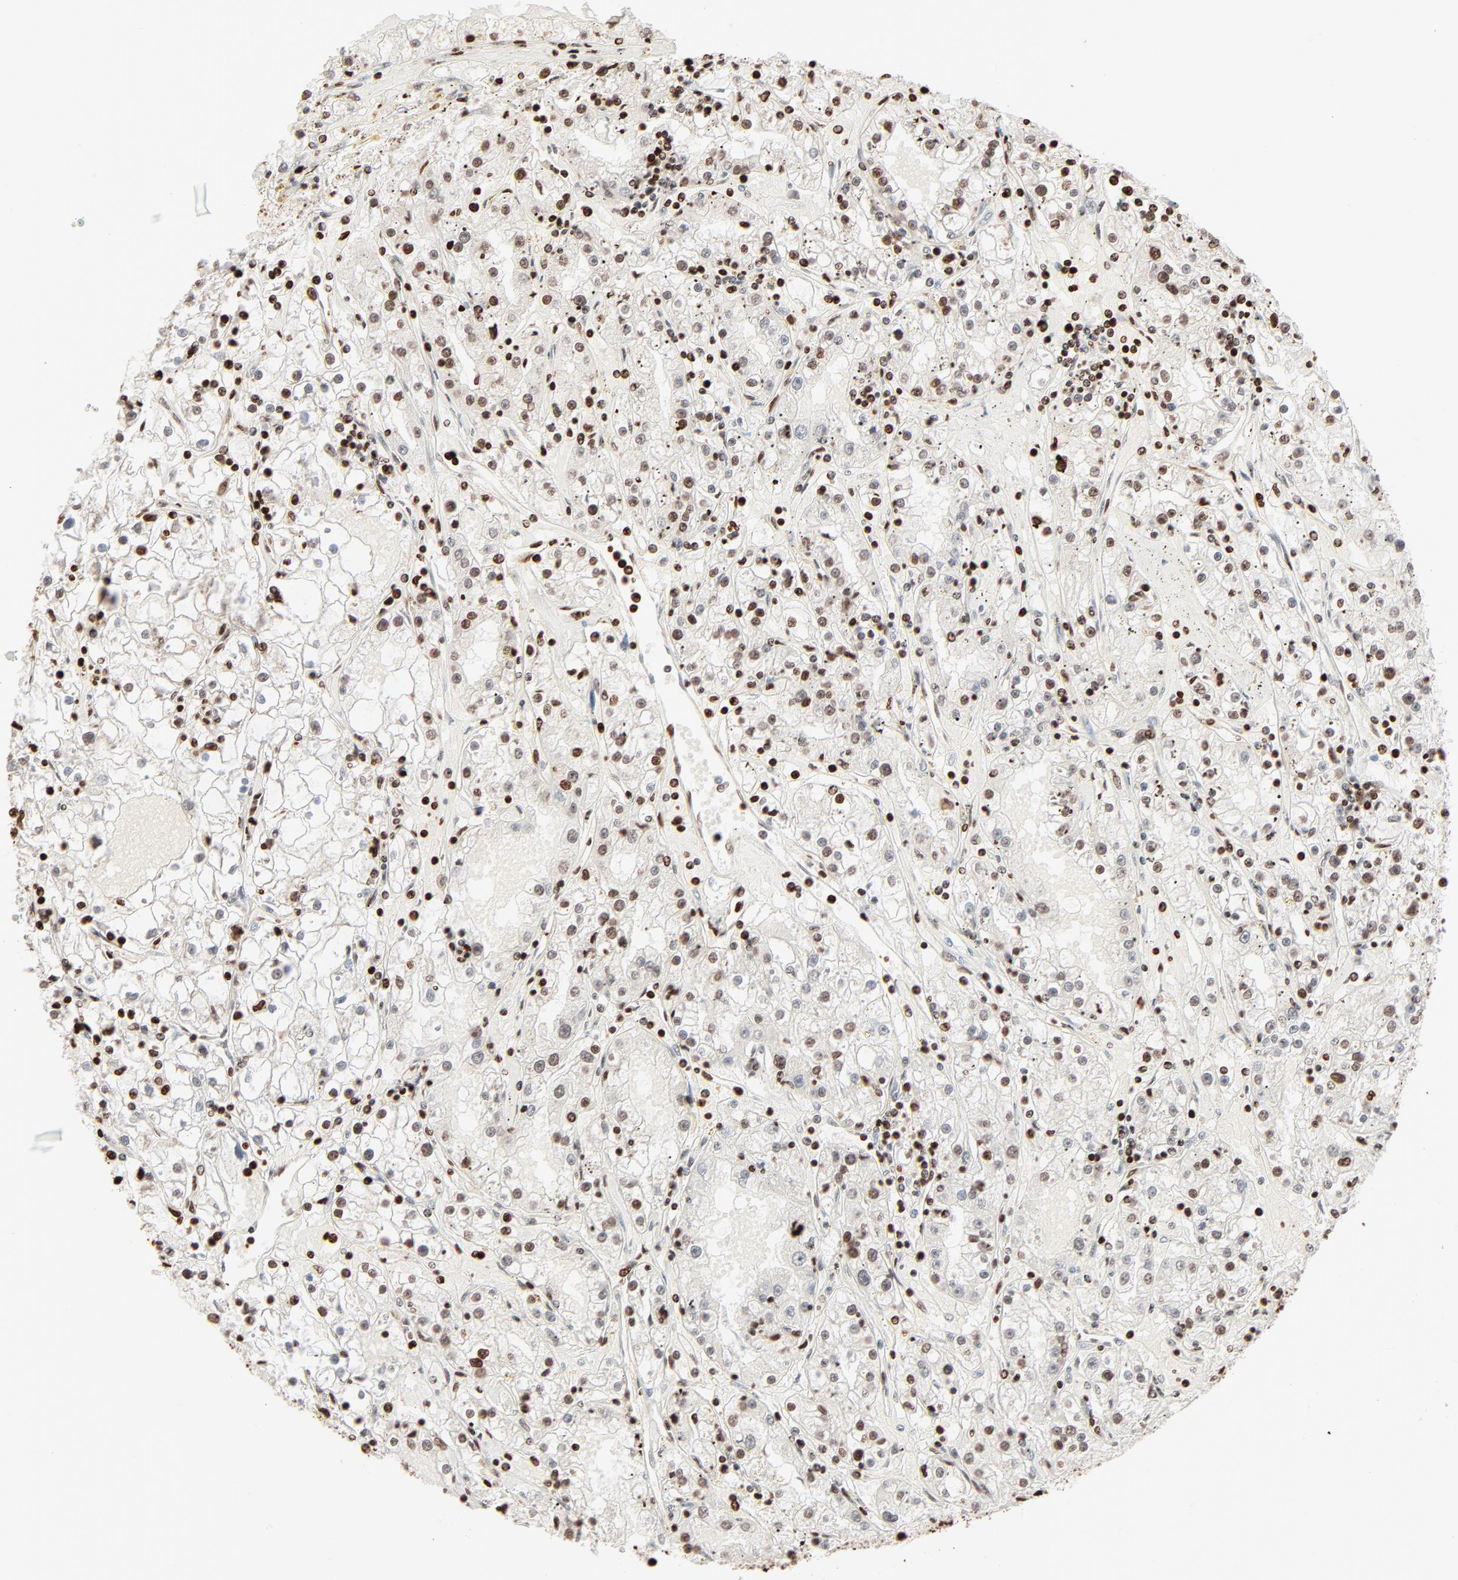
{"staining": {"intensity": "moderate", "quantity": ">75%", "location": "nuclear"}, "tissue": "renal cancer", "cell_type": "Tumor cells", "image_type": "cancer", "snomed": [{"axis": "morphology", "description": "Adenocarcinoma, NOS"}, {"axis": "topography", "description": "Kidney"}], "caption": "A micrograph of human renal cancer (adenocarcinoma) stained for a protein reveals moderate nuclear brown staining in tumor cells. The staining is performed using DAB brown chromogen to label protein expression. The nuclei are counter-stained blue using hematoxylin.", "gene": "HMGB2", "patient": {"sex": "male", "age": 56}}